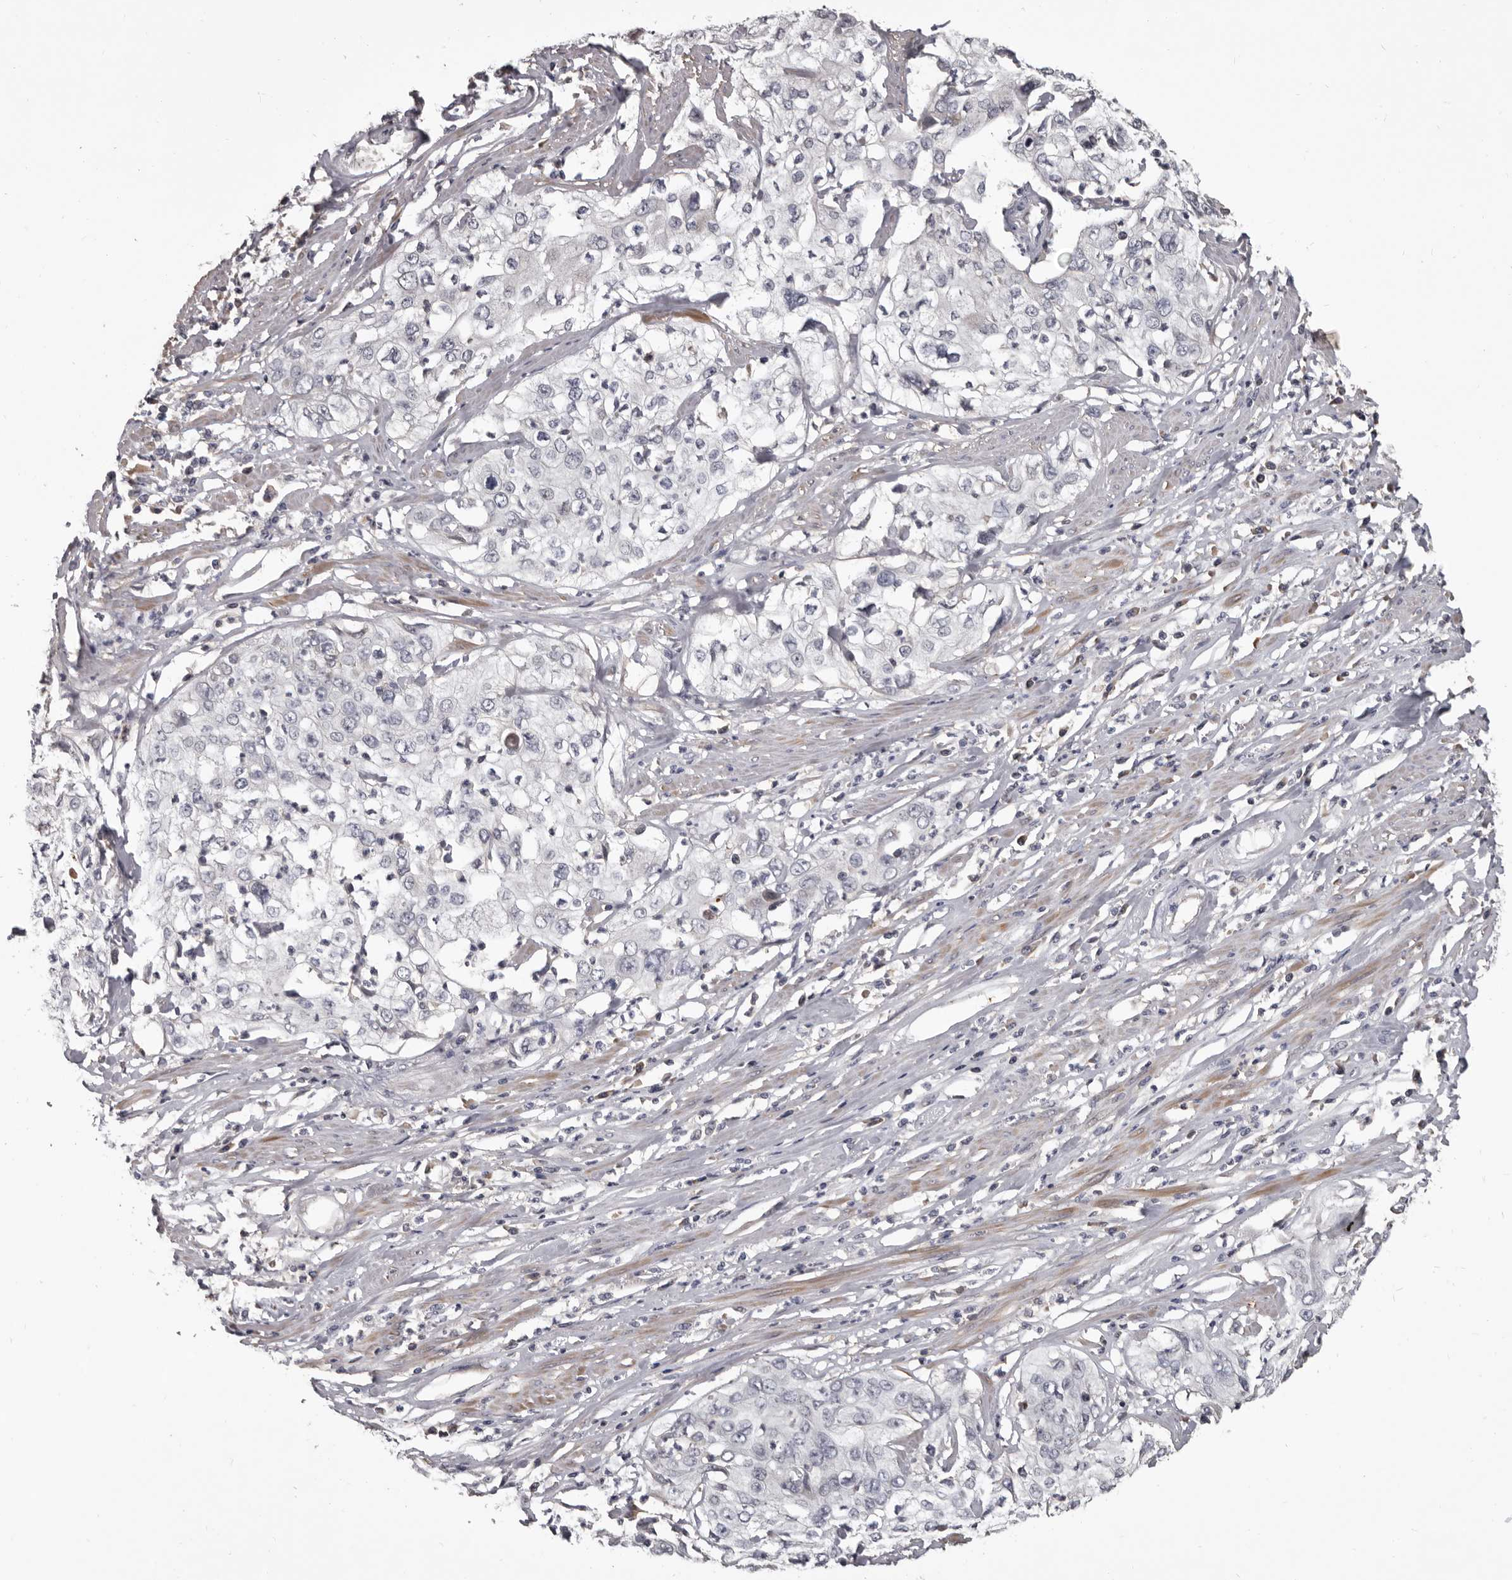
{"staining": {"intensity": "negative", "quantity": "none", "location": "none"}, "tissue": "cervical cancer", "cell_type": "Tumor cells", "image_type": "cancer", "snomed": [{"axis": "morphology", "description": "Squamous cell carcinoma, NOS"}, {"axis": "topography", "description": "Cervix"}], "caption": "This image is of cervical squamous cell carcinoma stained with immunohistochemistry to label a protein in brown with the nuclei are counter-stained blue. There is no staining in tumor cells. (DAB immunohistochemistry (IHC), high magnification).", "gene": "ALDH5A1", "patient": {"sex": "female", "age": 31}}